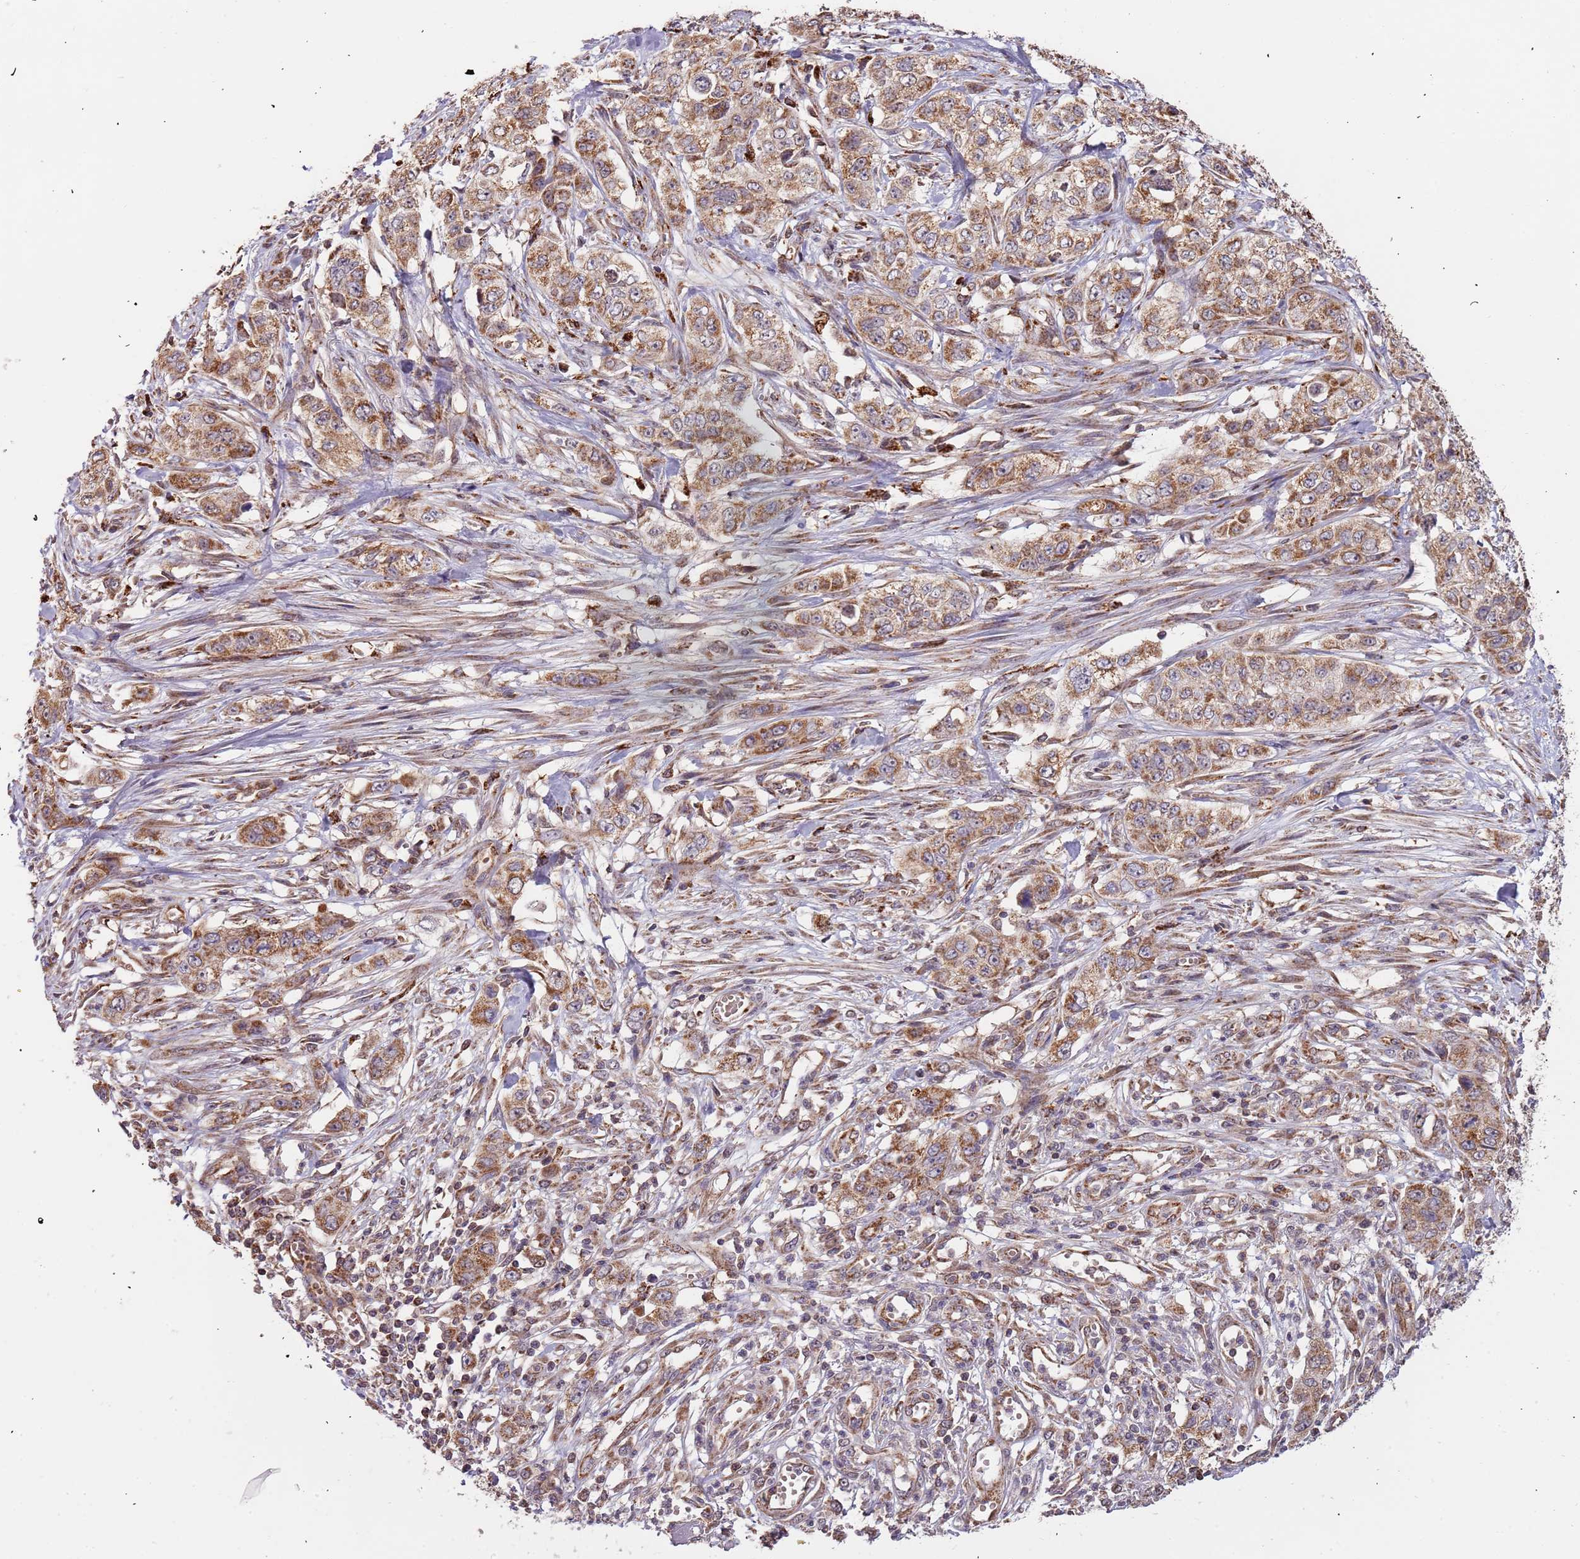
{"staining": {"intensity": "moderate", "quantity": ">75%", "location": "cytoplasmic/membranous"}, "tissue": "stomach cancer", "cell_type": "Tumor cells", "image_type": "cancer", "snomed": [{"axis": "morphology", "description": "Adenocarcinoma, NOS"}, {"axis": "topography", "description": "Stomach, upper"}], "caption": "Immunohistochemical staining of human stomach cancer (adenocarcinoma) exhibits moderate cytoplasmic/membranous protein positivity in approximately >75% of tumor cells.", "gene": "IL17RD", "patient": {"sex": "male", "age": 62}}